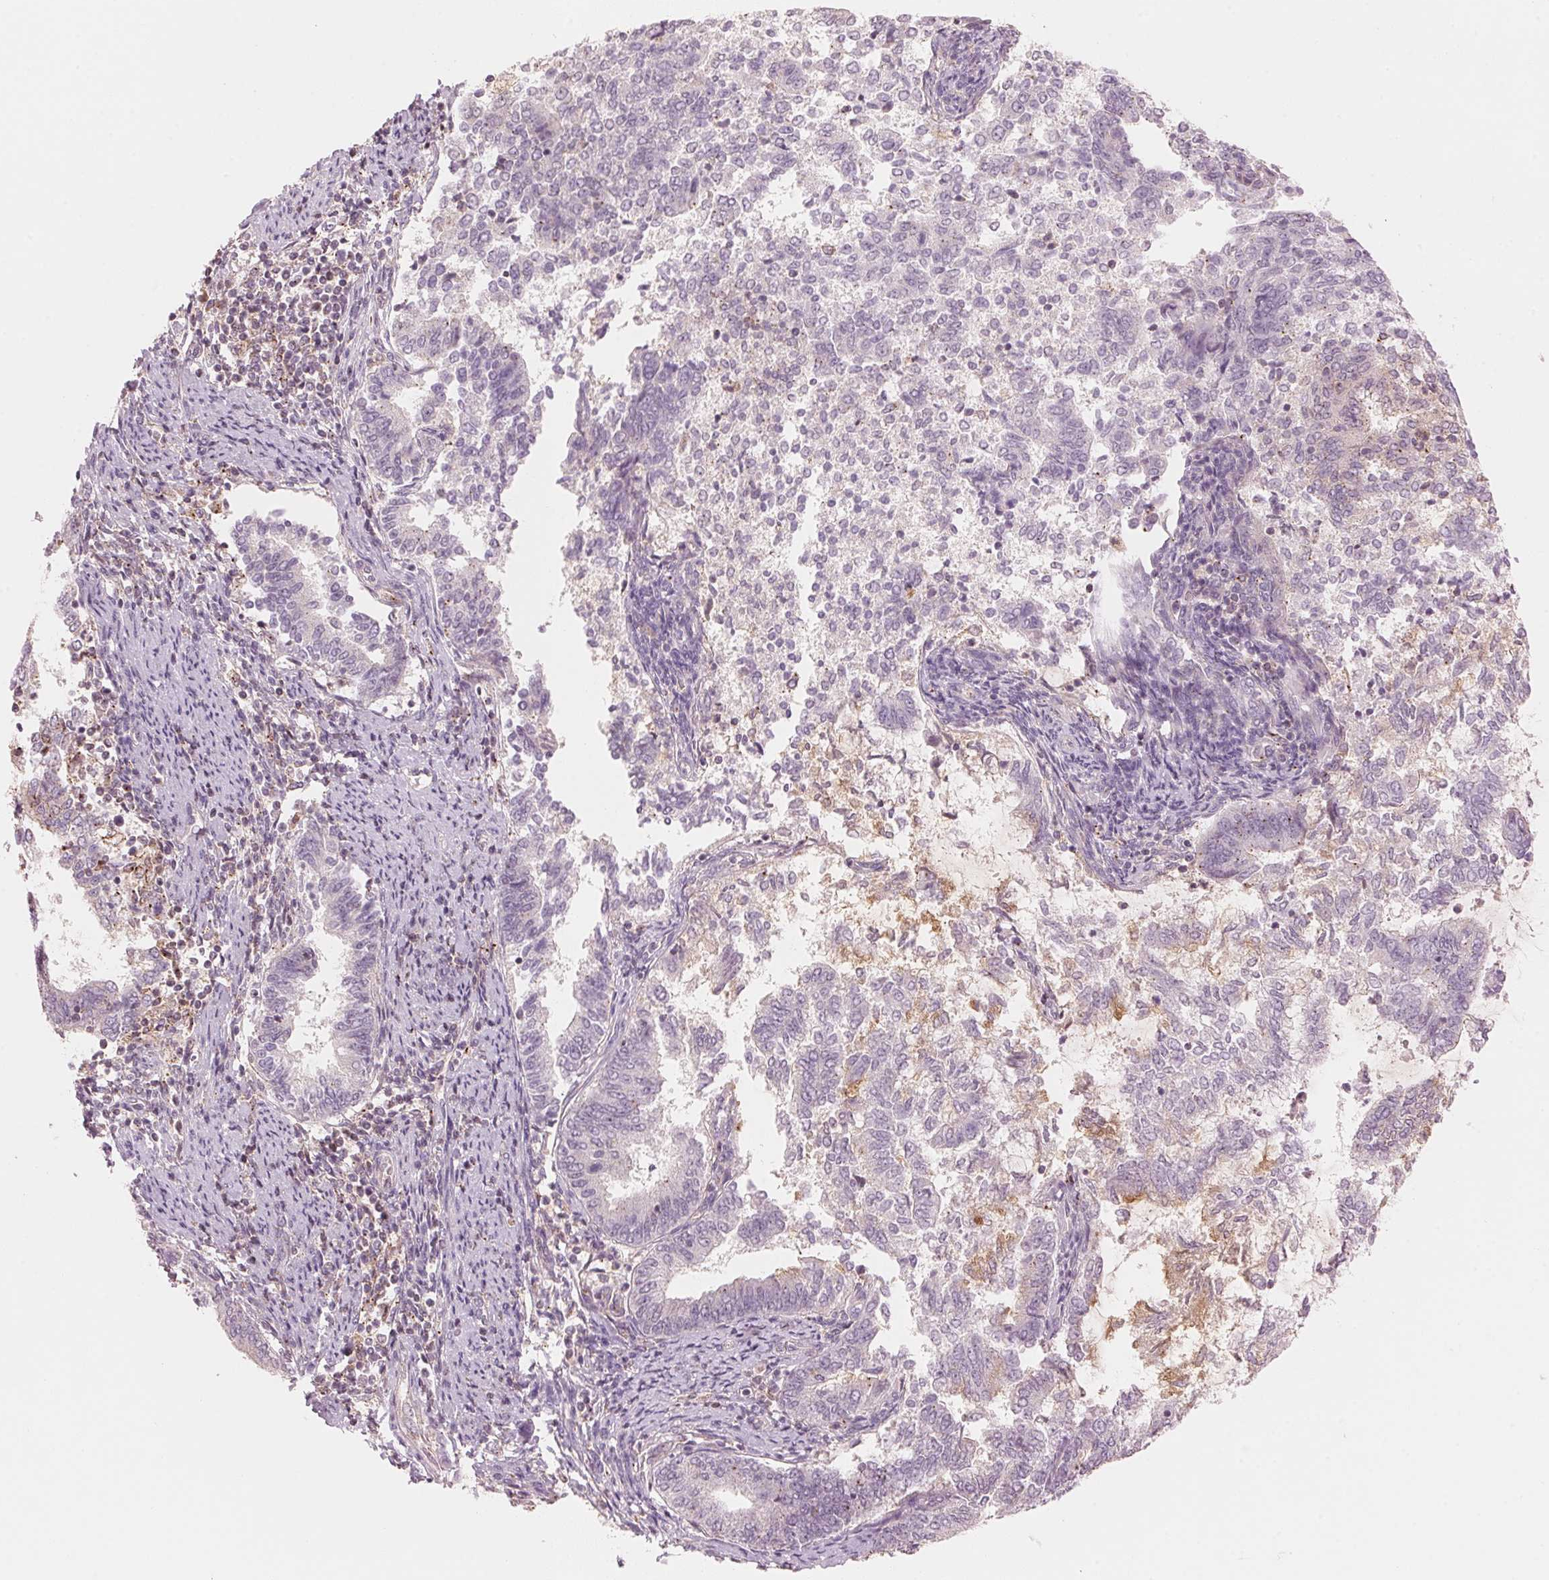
{"staining": {"intensity": "weak", "quantity": "<25%", "location": "cytoplasmic/membranous"}, "tissue": "endometrial cancer", "cell_type": "Tumor cells", "image_type": "cancer", "snomed": [{"axis": "morphology", "description": "Adenocarcinoma, NOS"}, {"axis": "topography", "description": "Endometrium"}], "caption": "Immunohistochemistry (IHC) of human endometrial adenocarcinoma exhibits no positivity in tumor cells.", "gene": "HOXB13", "patient": {"sex": "female", "age": 65}}